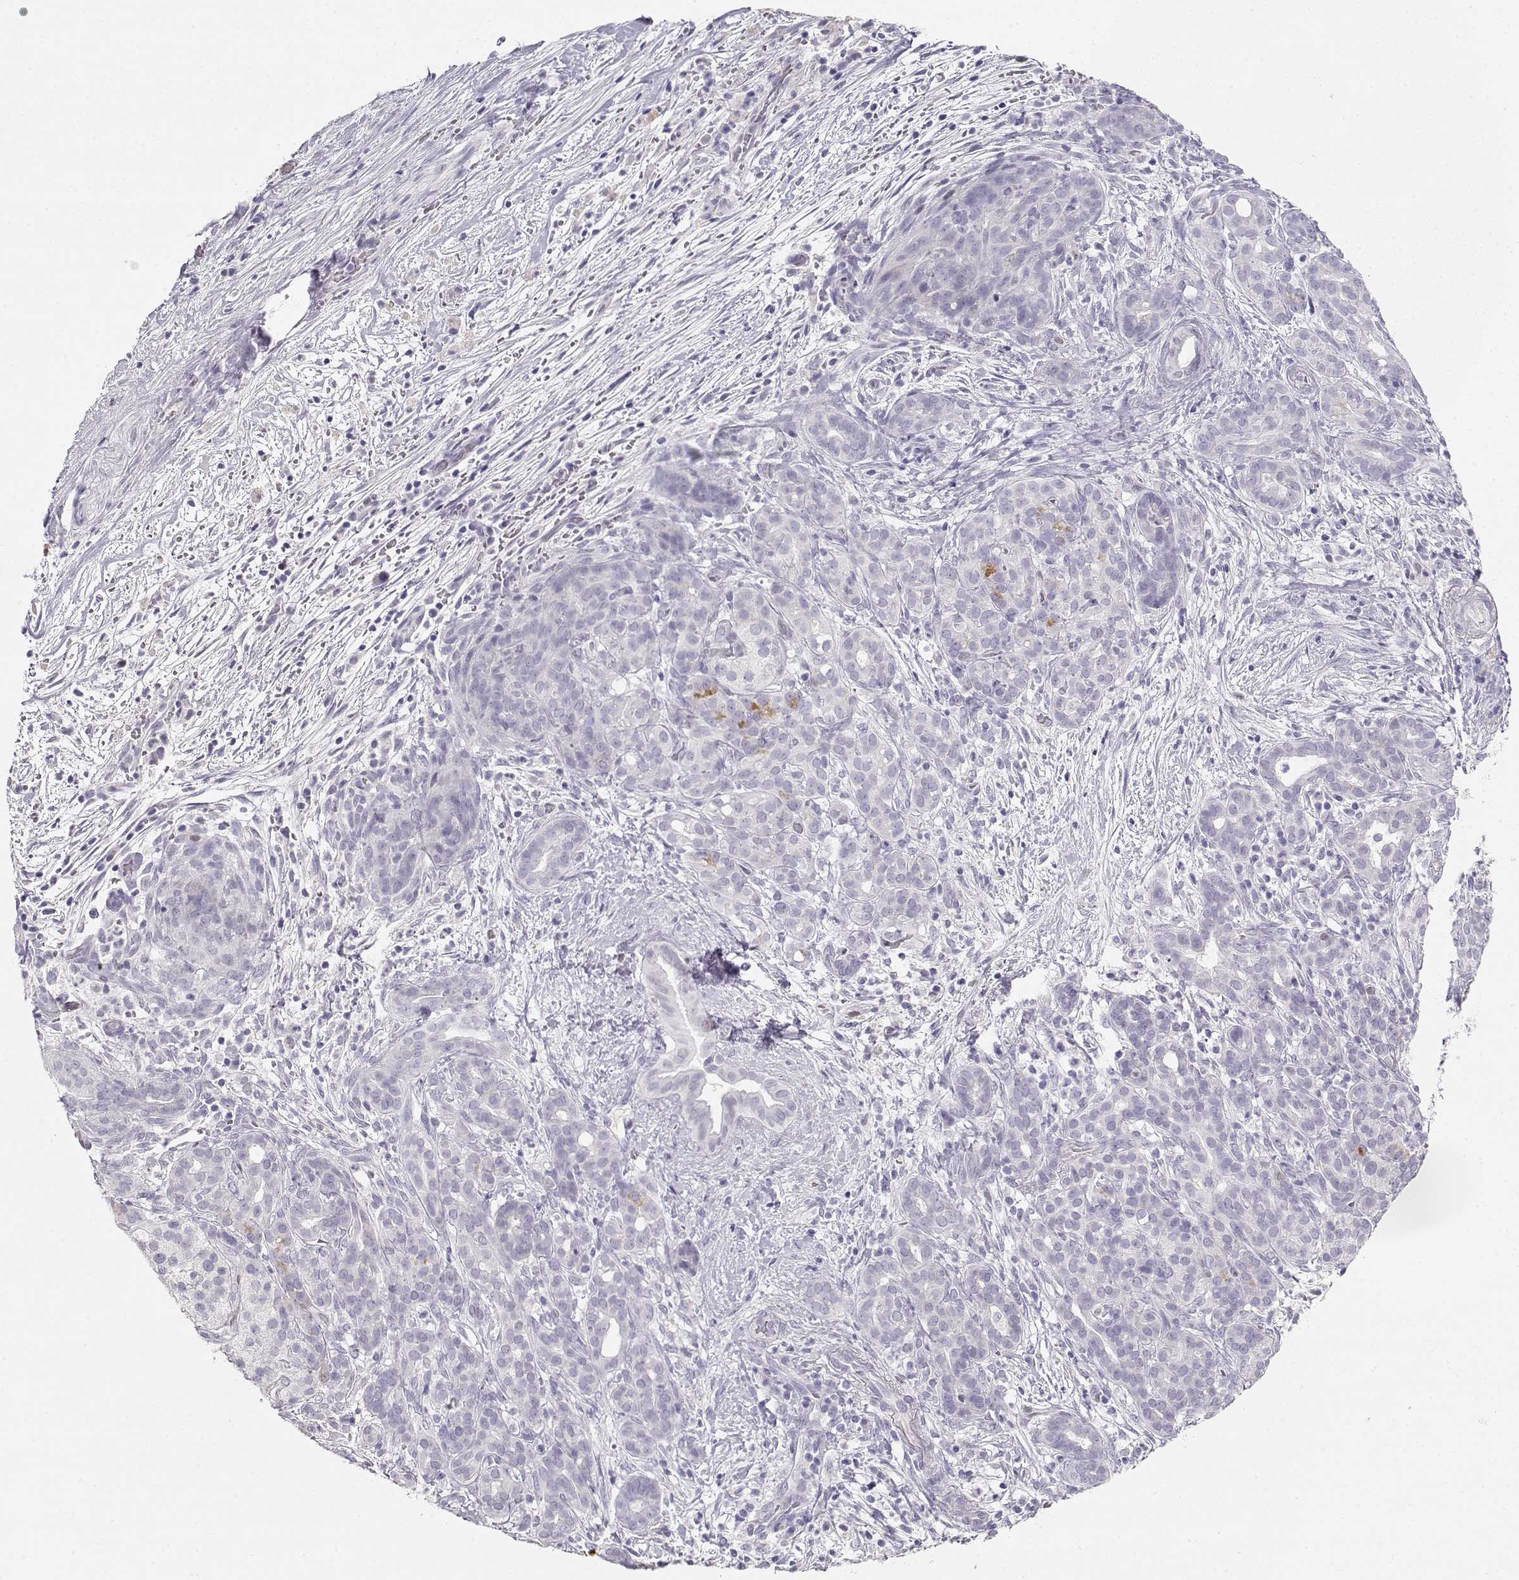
{"staining": {"intensity": "negative", "quantity": "none", "location": "none"}, "tissue": "pancreatic cancer", "cell_type": "Tumor cells", "image_type": "cancer", "snomed": [{"axis": "morphology", "description": "Adenocarcinoma, NOS"}, {"axis": "topography", "description": "Pancreas"}], "caption": "Adenocarcinoma (pancreatic) was stained to show a protein in brown. There is no significant expression in tumor cells.", "gene": "OPN5", "patient": {"sex": "male", "age": 44}}